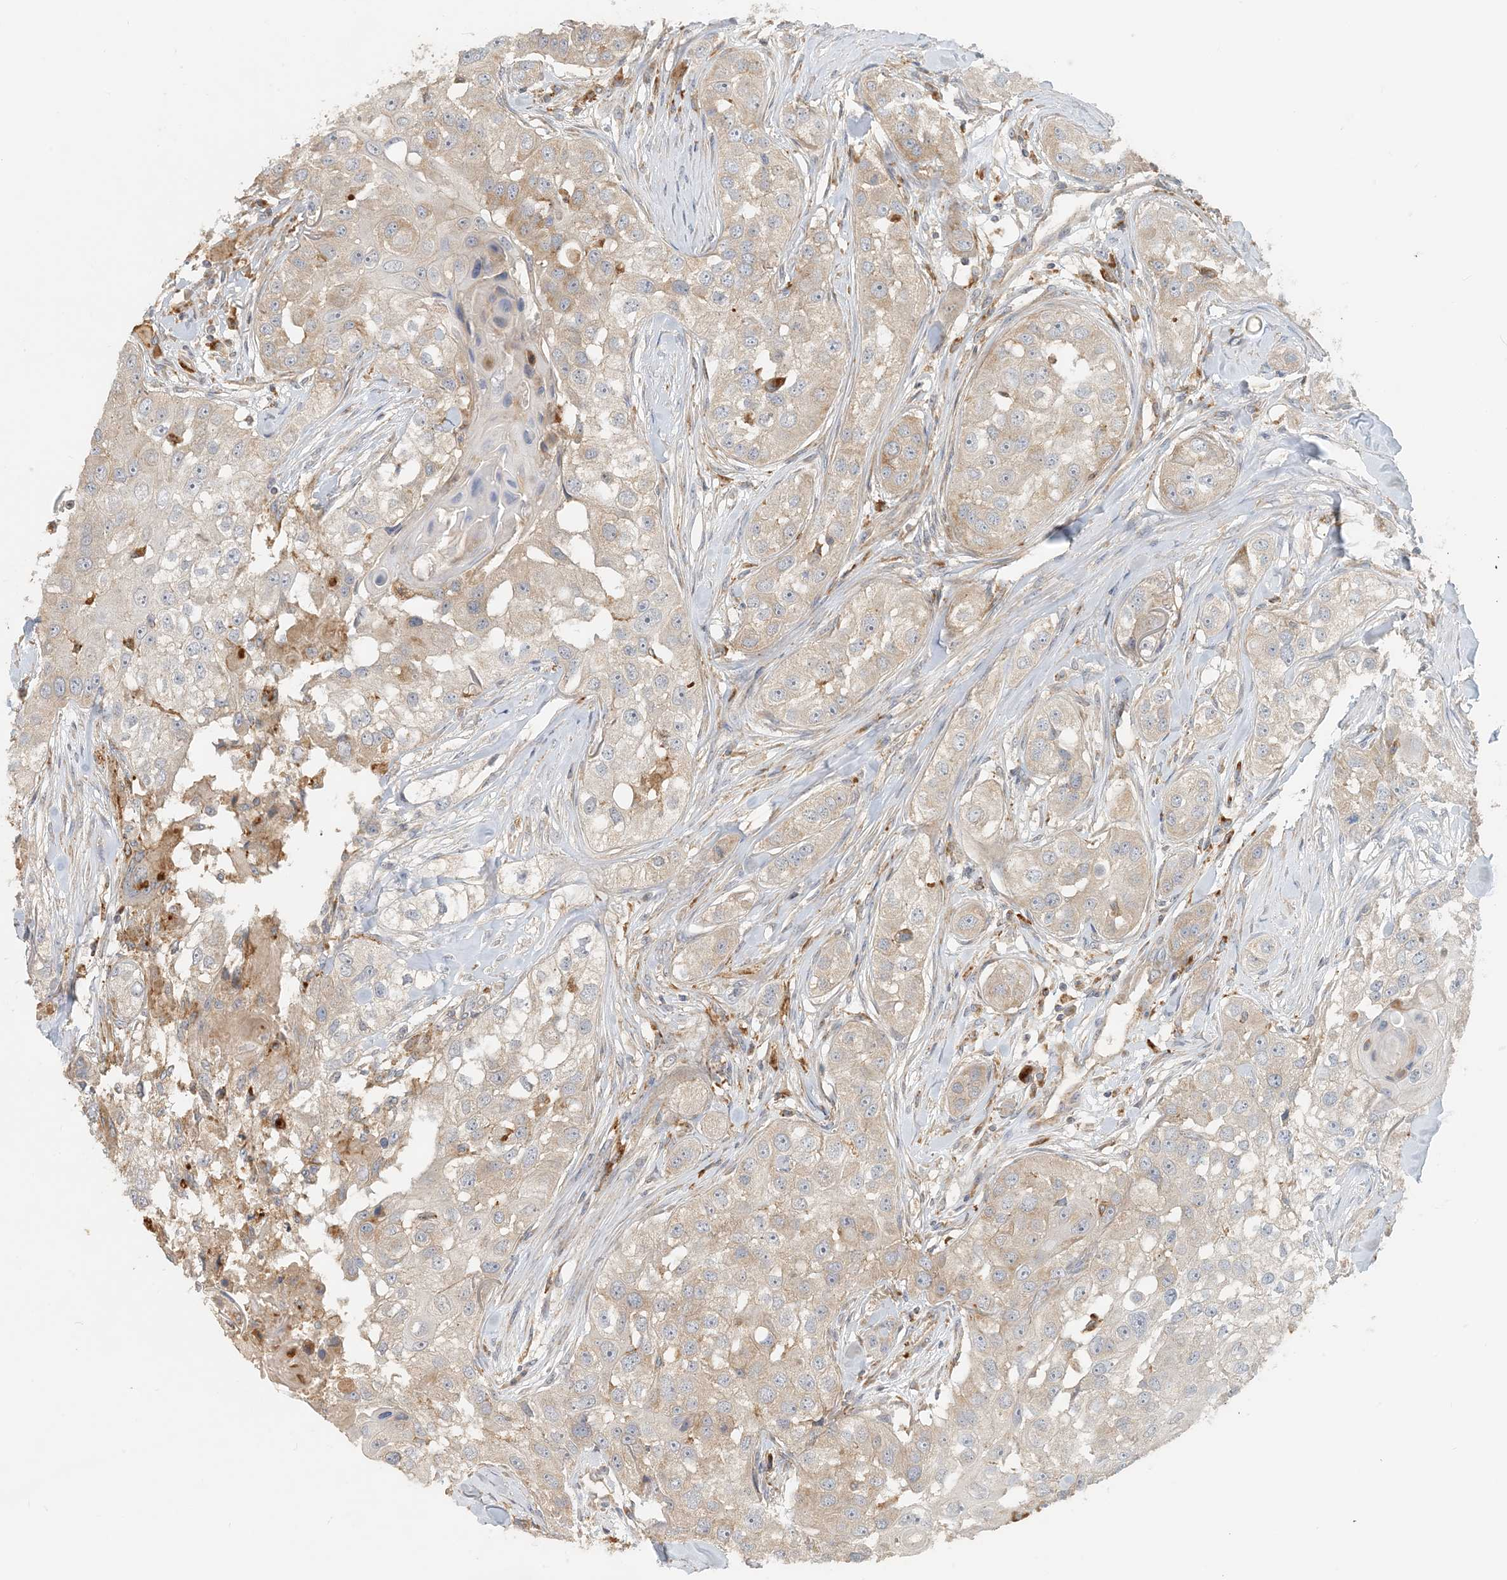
{"staining": {"intensity": "weak", "quantity": "<25%", "location": "cytoplasmic/membranous"}, "tissue": "head and neck cancer", "cell_type": "Tumor cells", "image_type": "cancer", "snomed": [{"axis": "morphology", "description": "Normal tissue, NOS"}, {"axis": "morphology", "description": "Squamous cell carcinoma, NOS"}, {"axis": "topography", "description": "Skeletal muscle"}, {"axis": "topography", "description": "Head-Neck"}], "caption": "Immunohistochemical staining of human head and neck squamous cell carcinoma exhibits no significant positivity in tumor cells. (Stains: DAB immunohistochemistry (IHC) with hematoxylin counter stain, Microscopy: brightfield microscopy at high magnification).", "gene": "SPPL2A", "patient": {"sex": "male", "age": 51}}